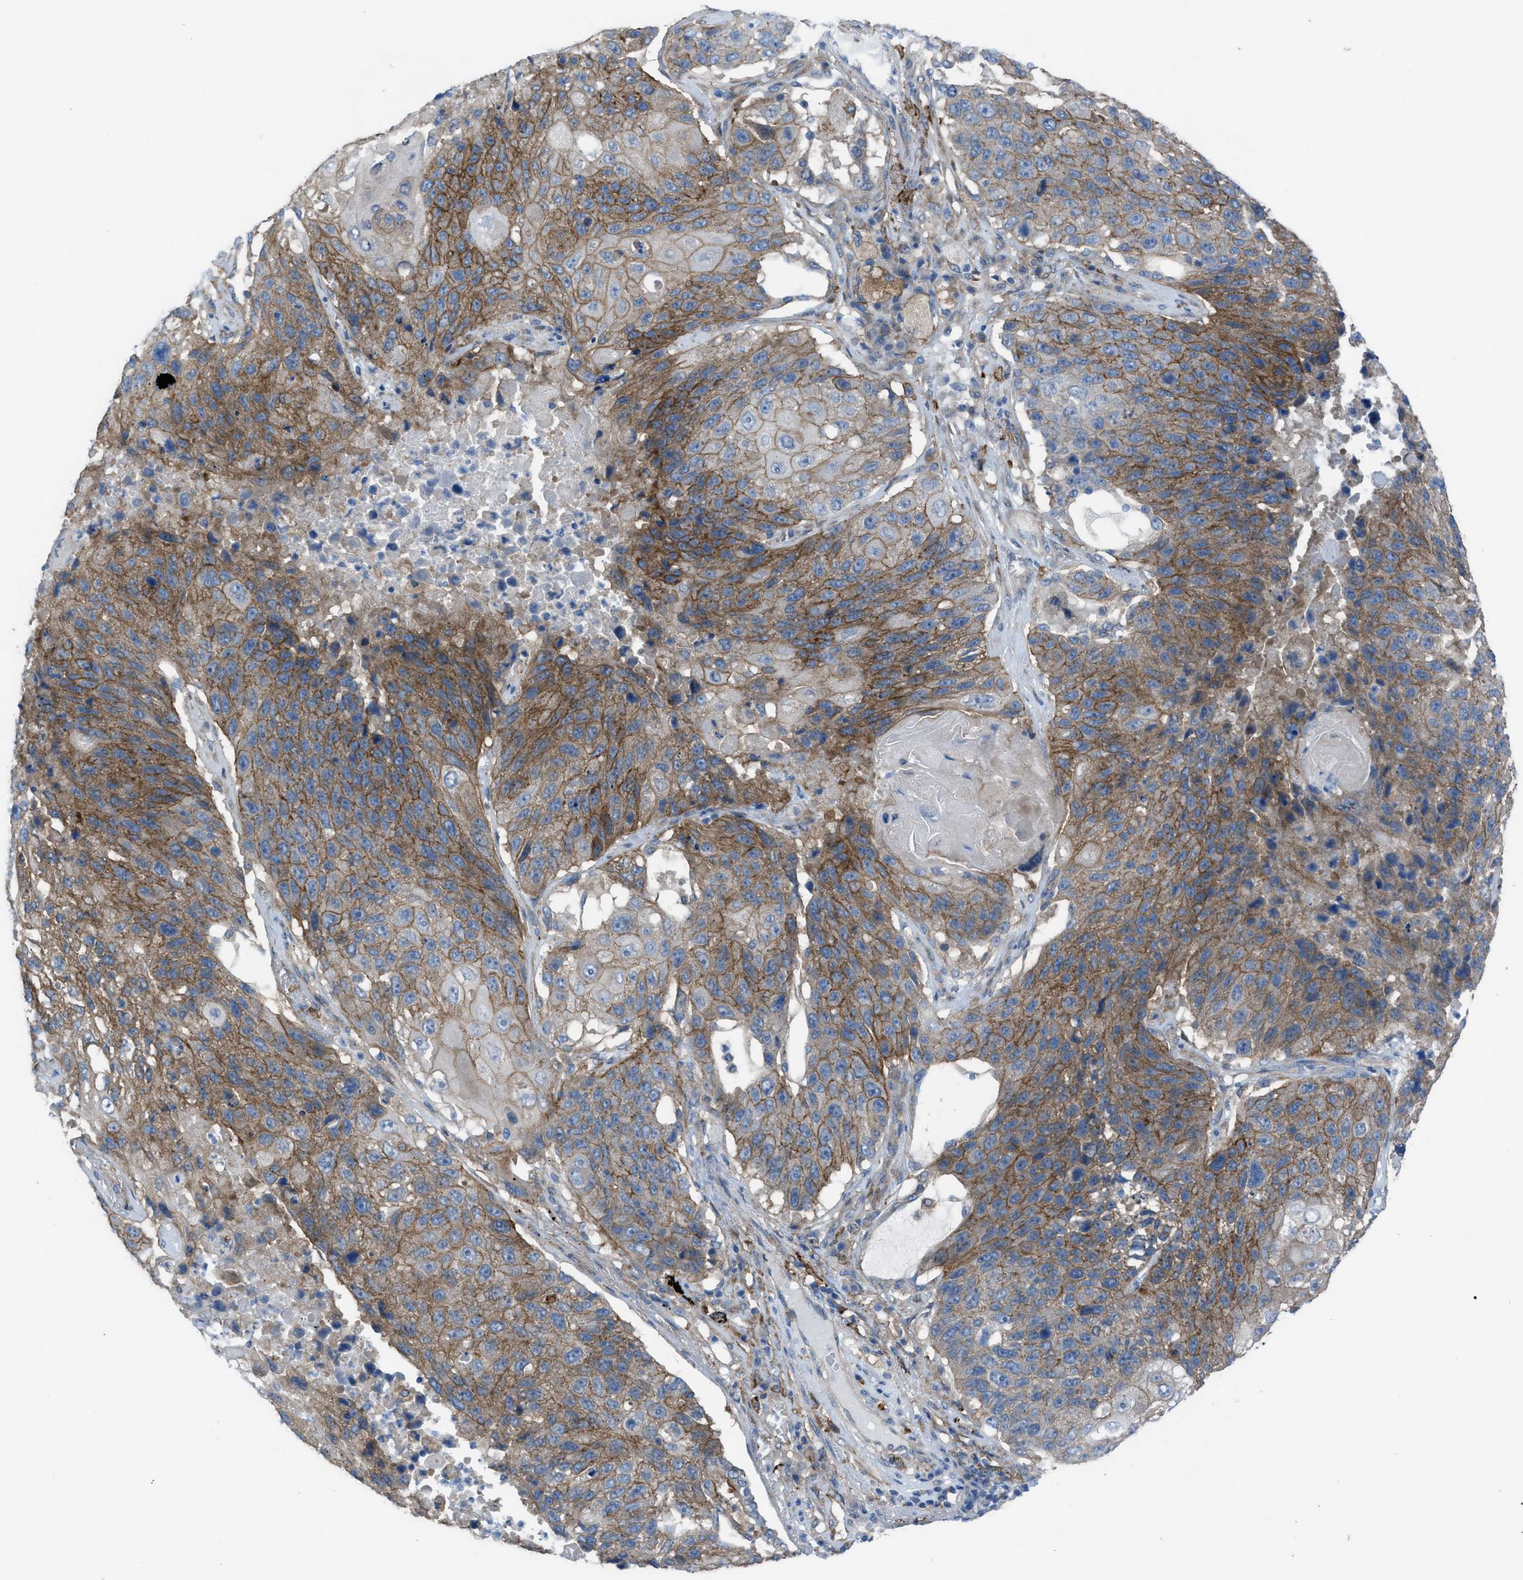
{"staining": {"intensity": "moderate", "quantity": ">75%", "location": "cytoplasmic/membranous"}, "tissue": "lung cancer", "cell_type": "Tumor cells", "image_type": "cancer", "snomed": [{"axis": "morphology", "description": "Squamous cell carcinoma, NOS"}, {"axis": "topography", "description": "Lung"}], "caption": "Immunohistochemistry image of neoplastic tissue: human squamous cell carcinoma (lung) stained using immunohistochemistry (IHC) displays medium levels of moderate protein expression localized specifically in the cytoplasmic/membranous of tumor cells, appearing as a cytoplasmic/membranous brown color.", "gene": "EGFR", "patient": {"sex": "male", "age": 61}}